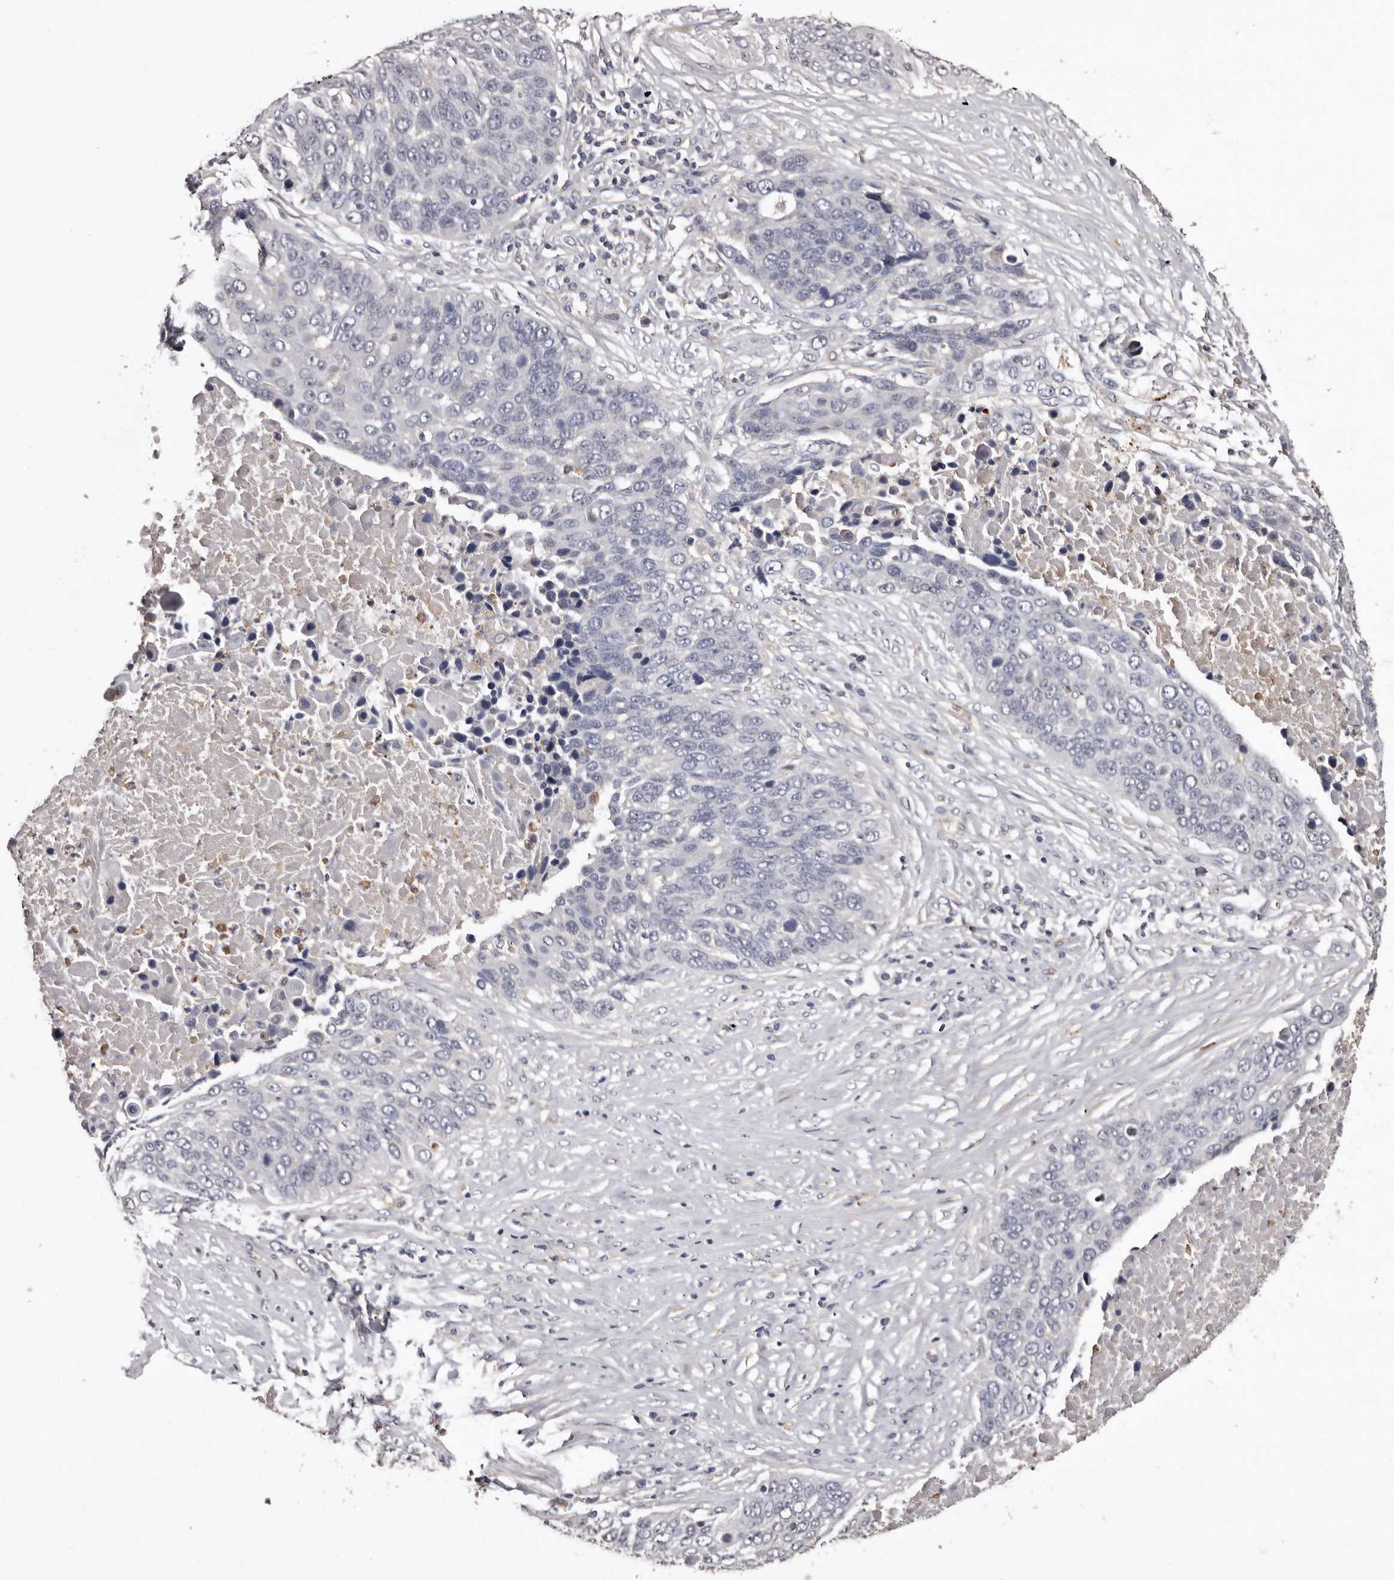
{"staining": {"intensity": "negative", "quantity": "none", "location": "none"}, "tissue": "lung cancer", "cell_type": "Tumor cells", "image_type": "cancer", "snomed": [{"axis": "morphology", "description": "Squamous cell carcinoma, NOS"}, {"axis": "topography", "description": "Lung"}], "caption": "Tumor cells are negative for brown protein staining in squamous cell carcinoma (lung).", "gene": "SLC10A4", "patient": {"sex": "male", "age": 66}}